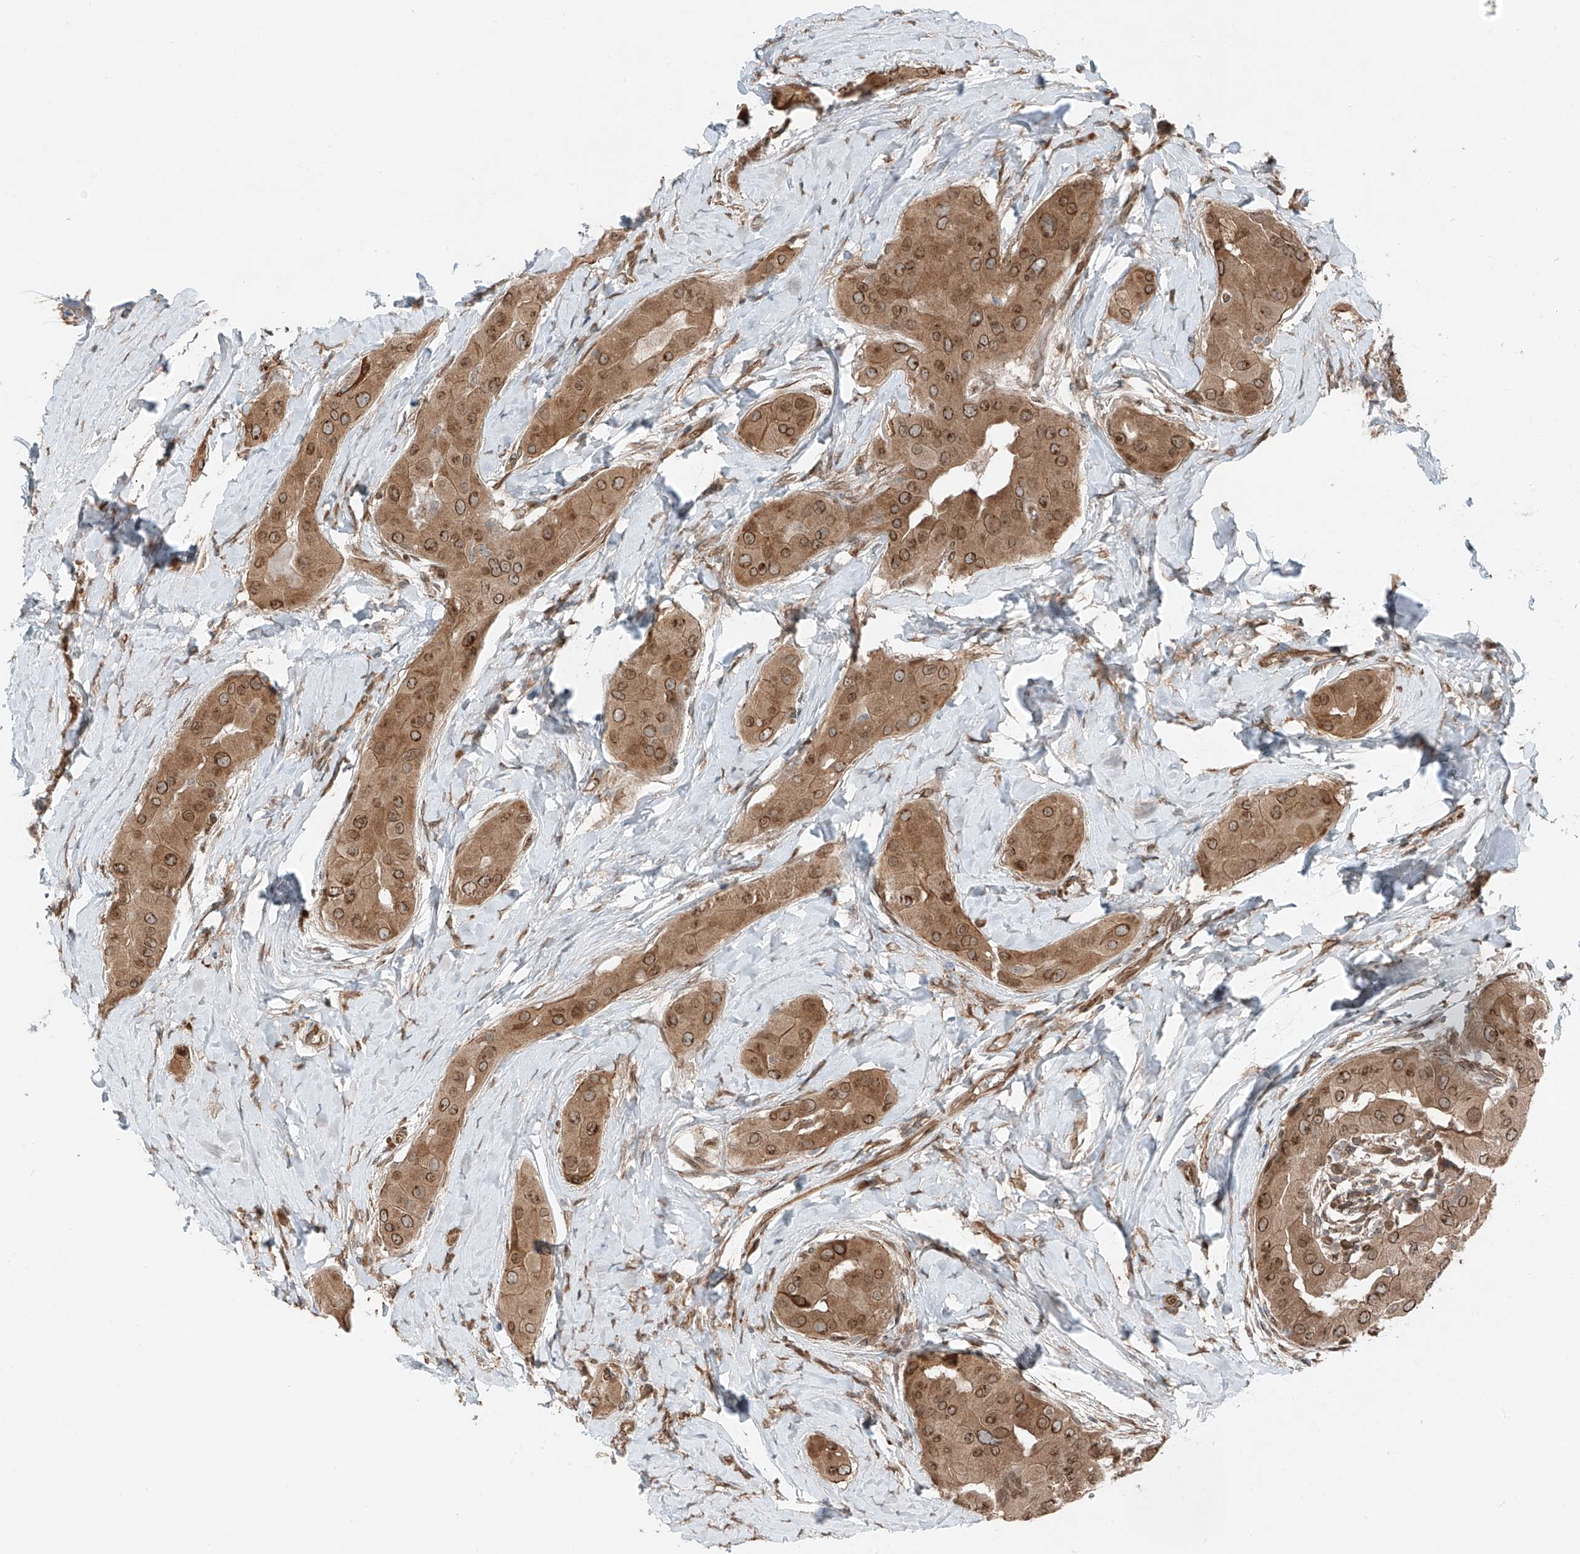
{"staining": {"intensity": "moderate", "quantity": ">75%", "location": "cytoplasmic/membranous,nuclear"}, "tissue": "thyroid cancer", "cell_type": "Tumor cells", "image_type": "cancer", "snomed": [{"axis": "morphology", "description": "Papillary adenocarcinoma, NOS"}, {"axis": "topography", "description": "Thyroid gland"}], "caption": "Brown immunohistochemical staining in human papillary adenocarcinoma (thyroid) shows moderate cytoplasmic/membranous and nuclear expression in about >75% of tumor cells.", "gene": "CEP162", "patient": {"sex": "male", "age": 33}}